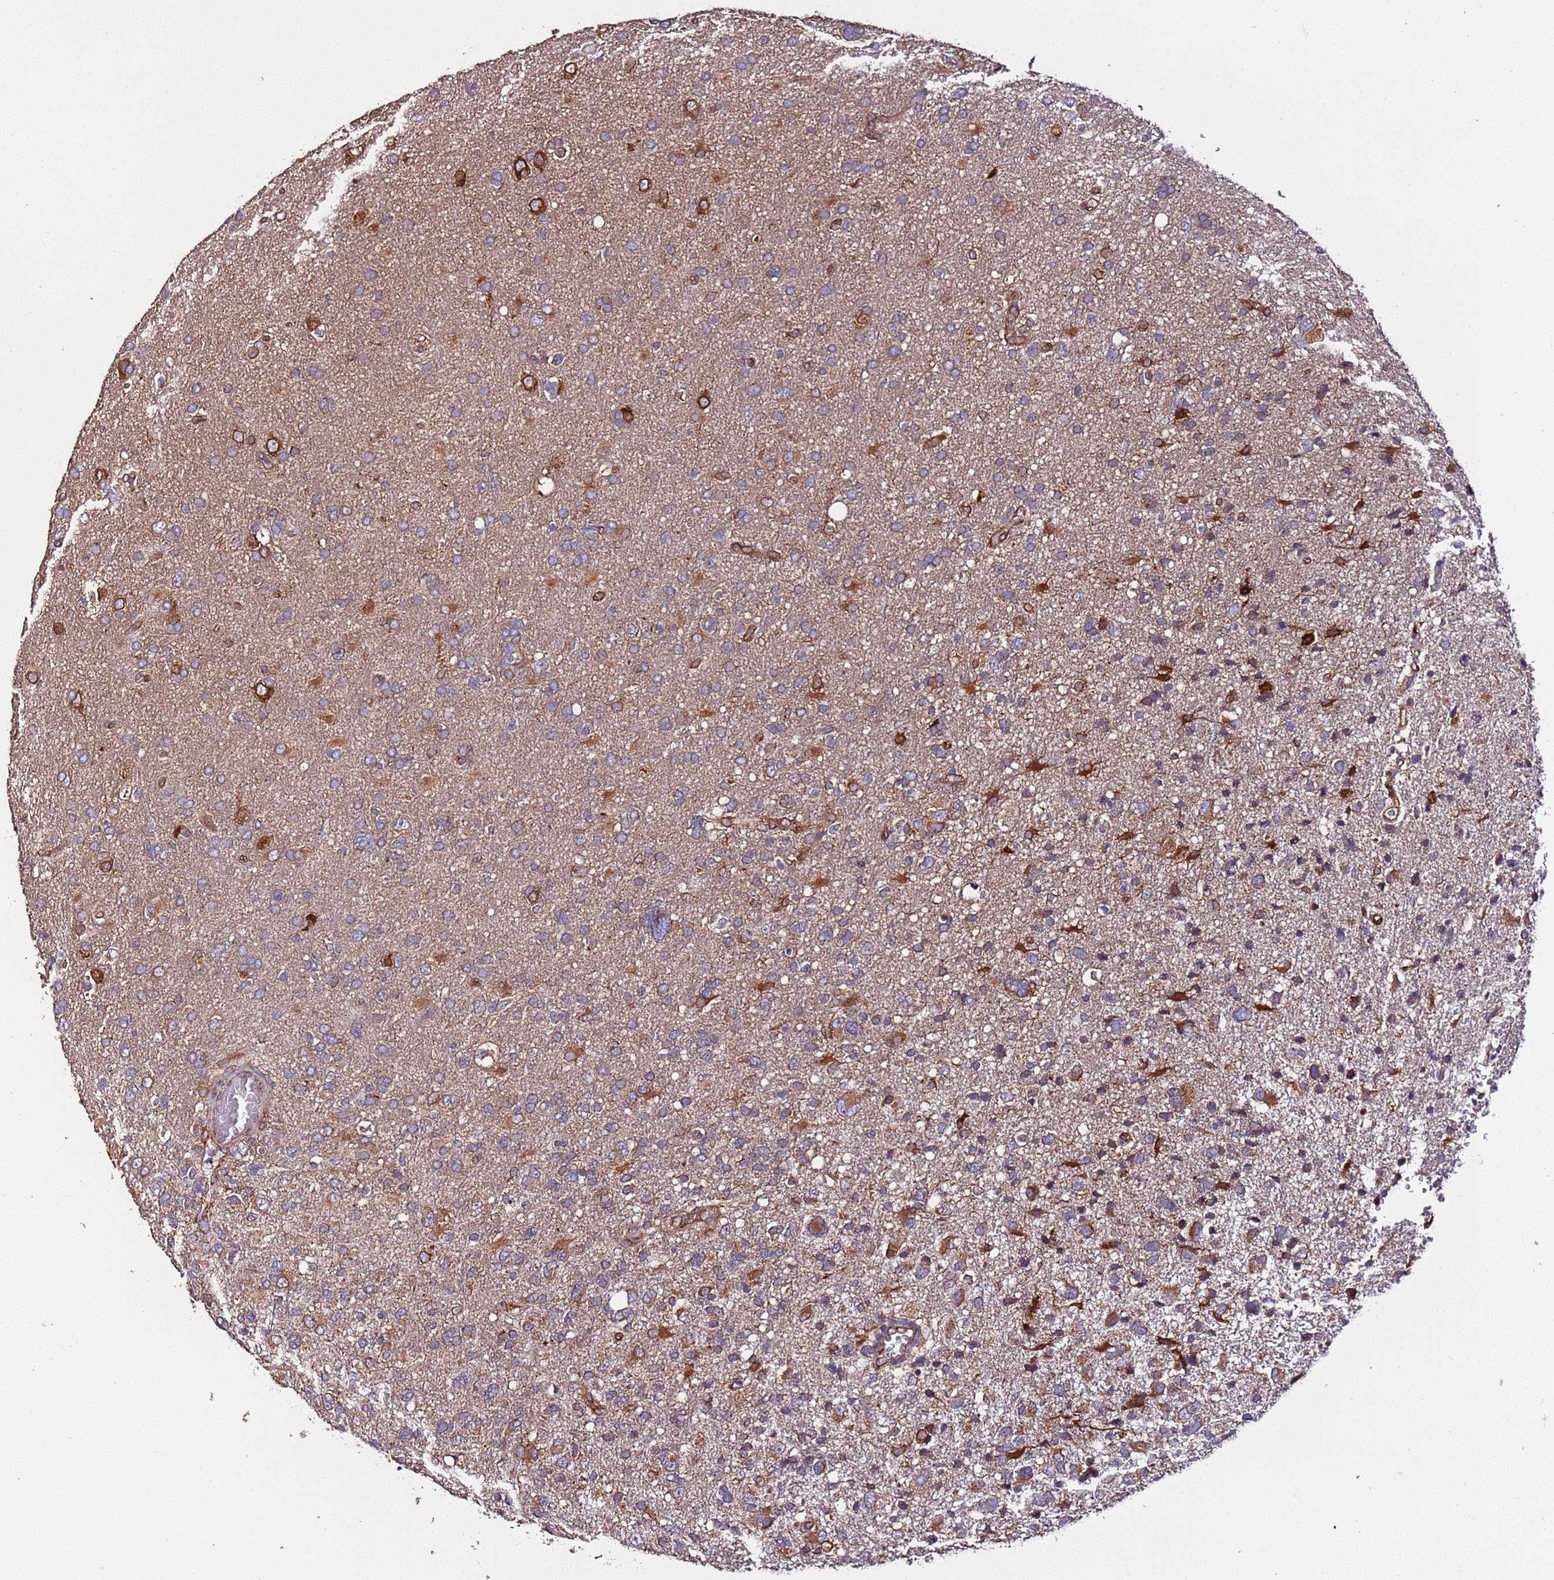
{"staining": {"intensity": "strong", "quantity": "25%-75%", "location": "cytoplasmic/membranous"}, "tissue": "glioma", "cell_type": "Tumor cells", "image_type": "cancer", "snomed": [{"axis": "morphology", "description": "Glioma, malignant, High grade"}, {"axis": "topography", "description": "Brain"}], "caption": "The micrograph demonstrates immunohistochemical staining of high-grade glioma (malignant). There is strong cytoplasmic/membranous staining is identified in approximately 25%-75% of tumor cells.", "gene": "SLC41A3", "patient": {"sex": "male", "age": 61}}